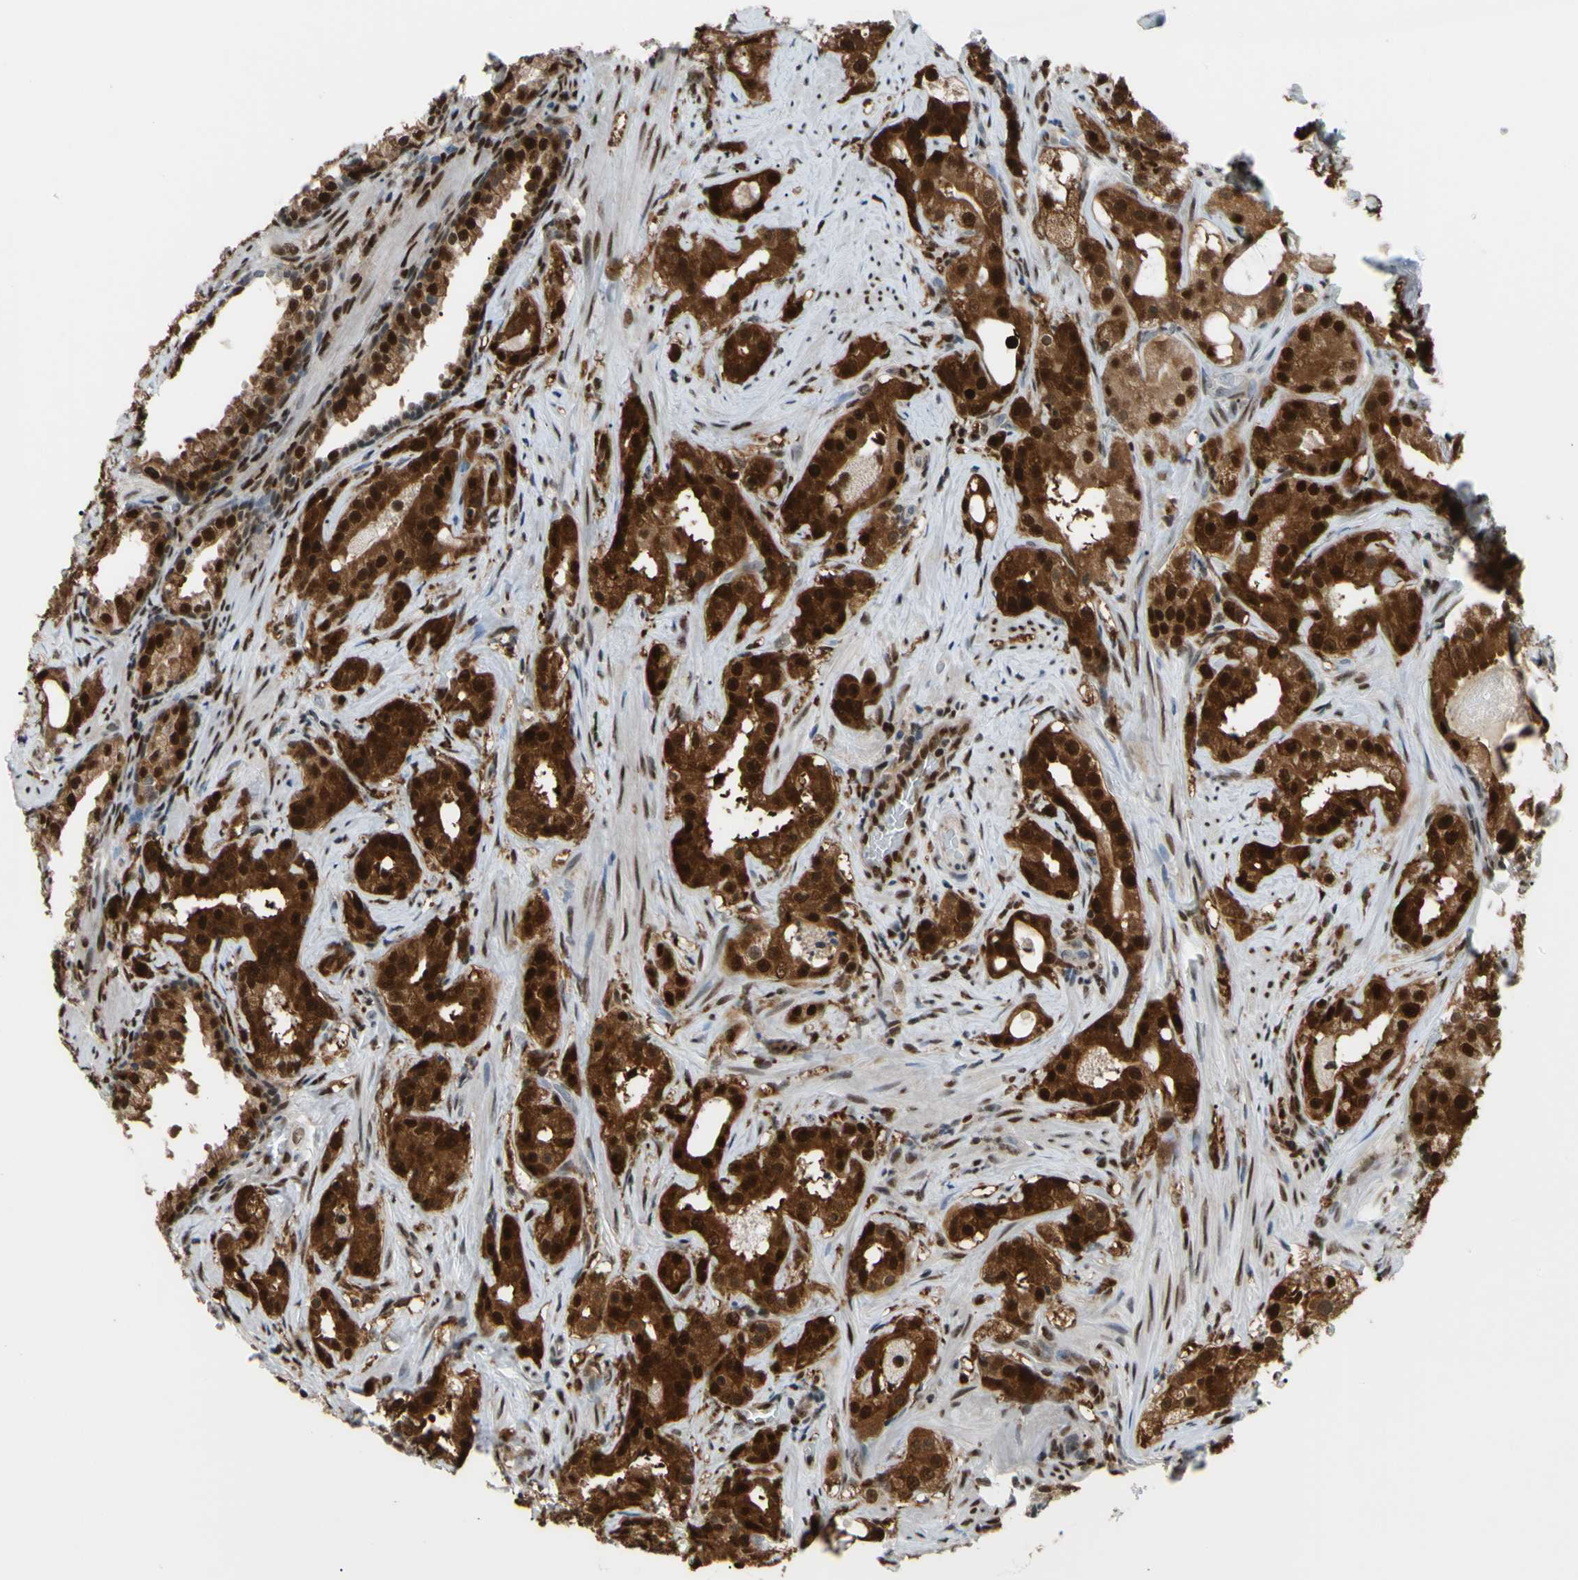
{"staining": {"intensity": "strong", "quantity": ">75%", "location": "cytoplasmic/membranous,nuclear"}, "tissue": "prostate cancer", "cell_type": "Tumor cells", "image_type": "cancer", "snomed": [{"axis": "morphology", "description": "Adenocarcinoma, Low grade"}, {"axis": "topography", "description": "Prostate"}], "caption": "Adenocarcinoma (low-grade) (prostate) tissue reveals strong cytoplasmic/membranous and nuclear staining in about >75% of tumor cells, visualized by immunohistochemistry.", "gene": "FKBP5", "patient": {"sex": "male", "age": 59}}